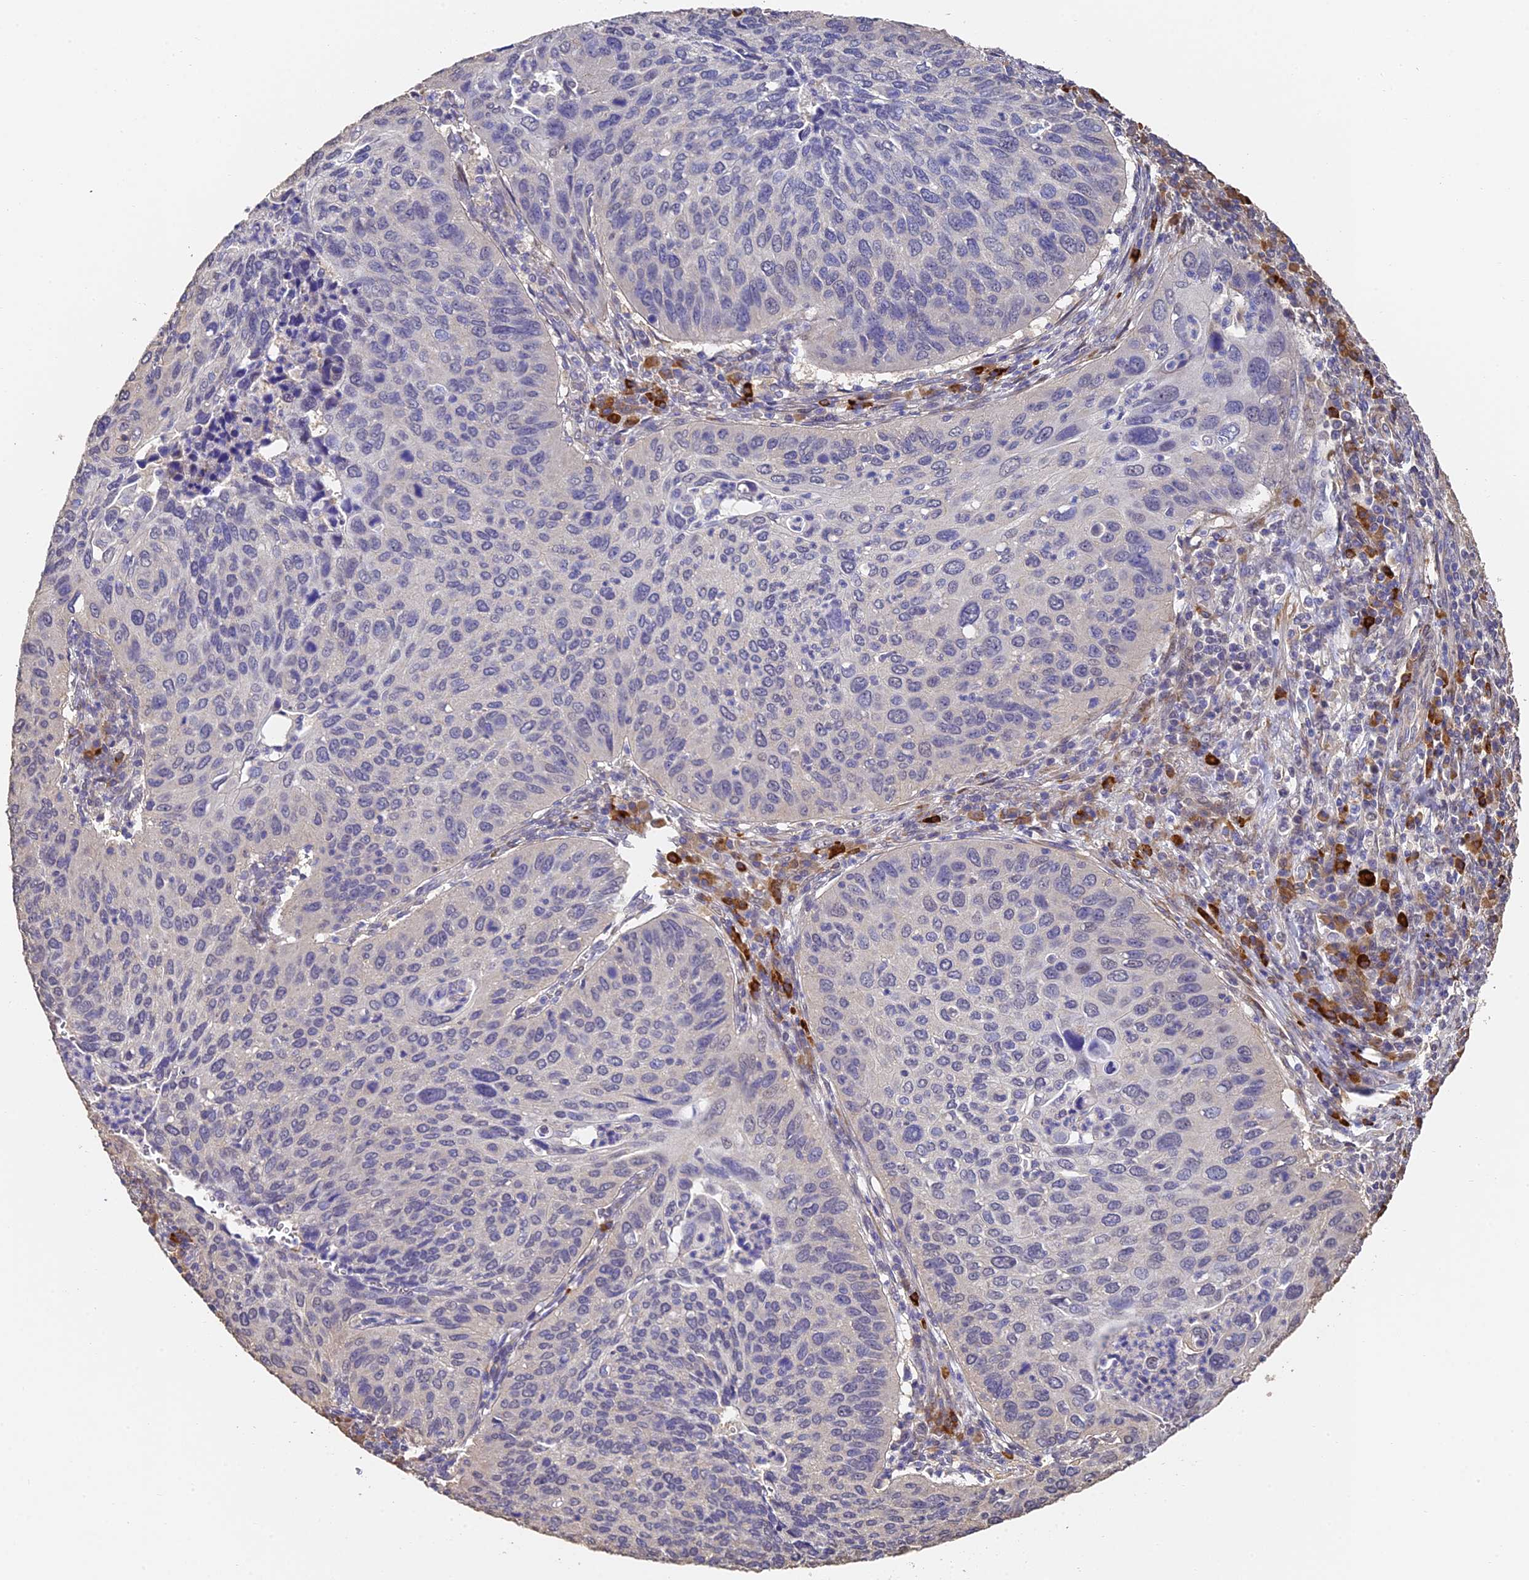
{"staining": {"intensity": "negative", "quantity": "none", "location": "none"}, "tissue": "cervical cancer", "cell_type": "Tumor cells", "image_type": "cancer", "snomed": [{"axis": "morphology", "description": "Squamous cell carcinoma, NOS"}, {"axis": "topography", "description": "Cervix"}], "caption": "The image exhibits no staining of tumor cells in squamous cell carcinoma (cervical).", "gene": "SLC11A1", "patient": {"sex": "female", "age": 38}}